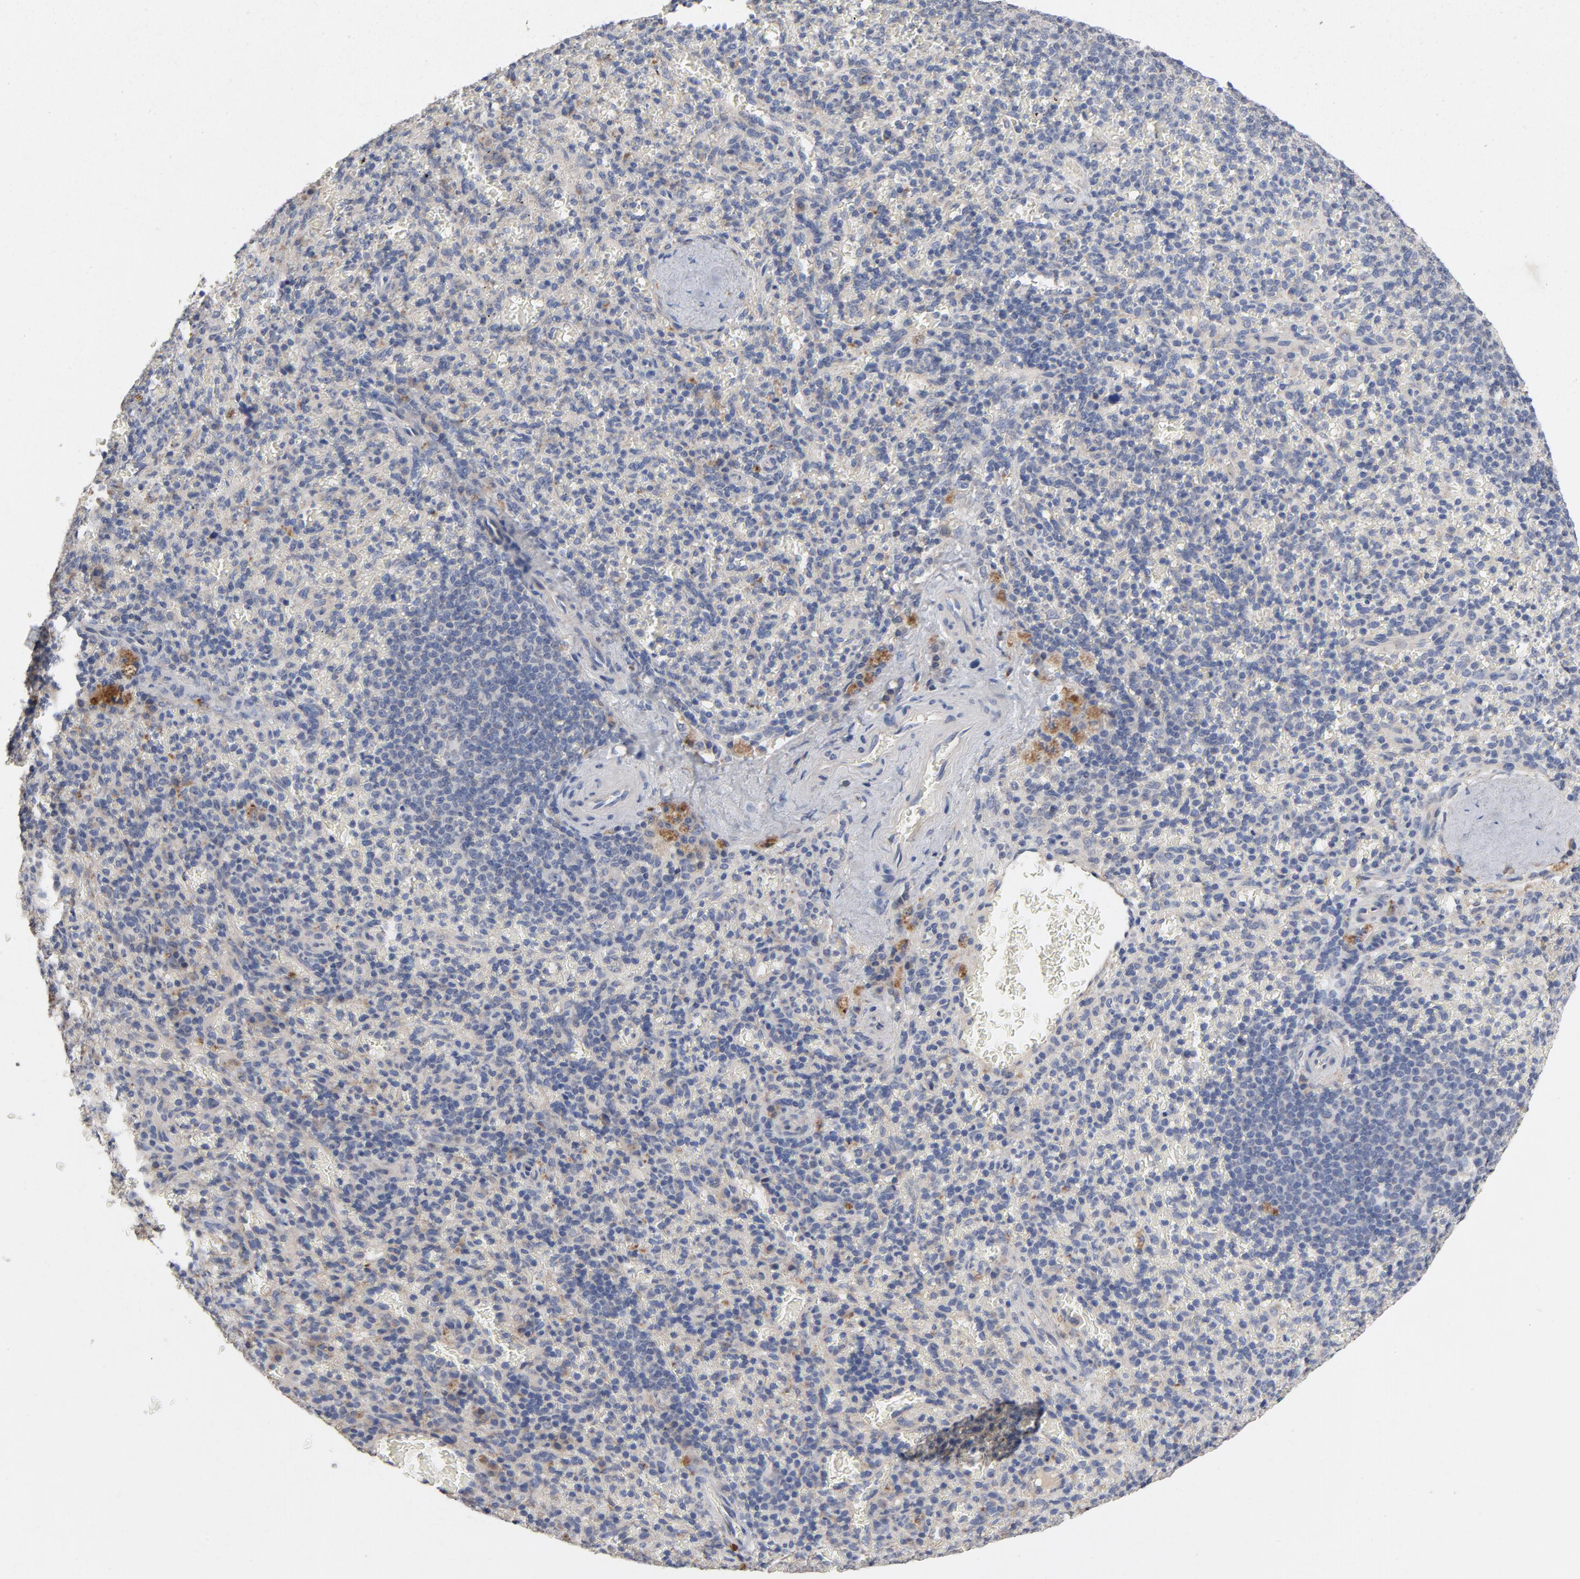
{"staining": {"intensity": "negative", "quantity": "none", "location": "none"}, "tissue": "spleen", "cell_type": "Cells in red pulp", "image_type": "normal", "snomed": [{"axis": "morphology", "description": "Normal tissue, NOS"}, {"axis": "topography", "description": "Spleen"}], "caption": "DAB (3,3'-diaminobenzidine) immunohistochemical staining of benign human spleen shows no significant expression in cells in red pulp. (Brightfield microscopy of DAB immunohistochemistry at high magnification).", "gene": "CCDC134", "patient": {"sex": "female", "age": 50}}